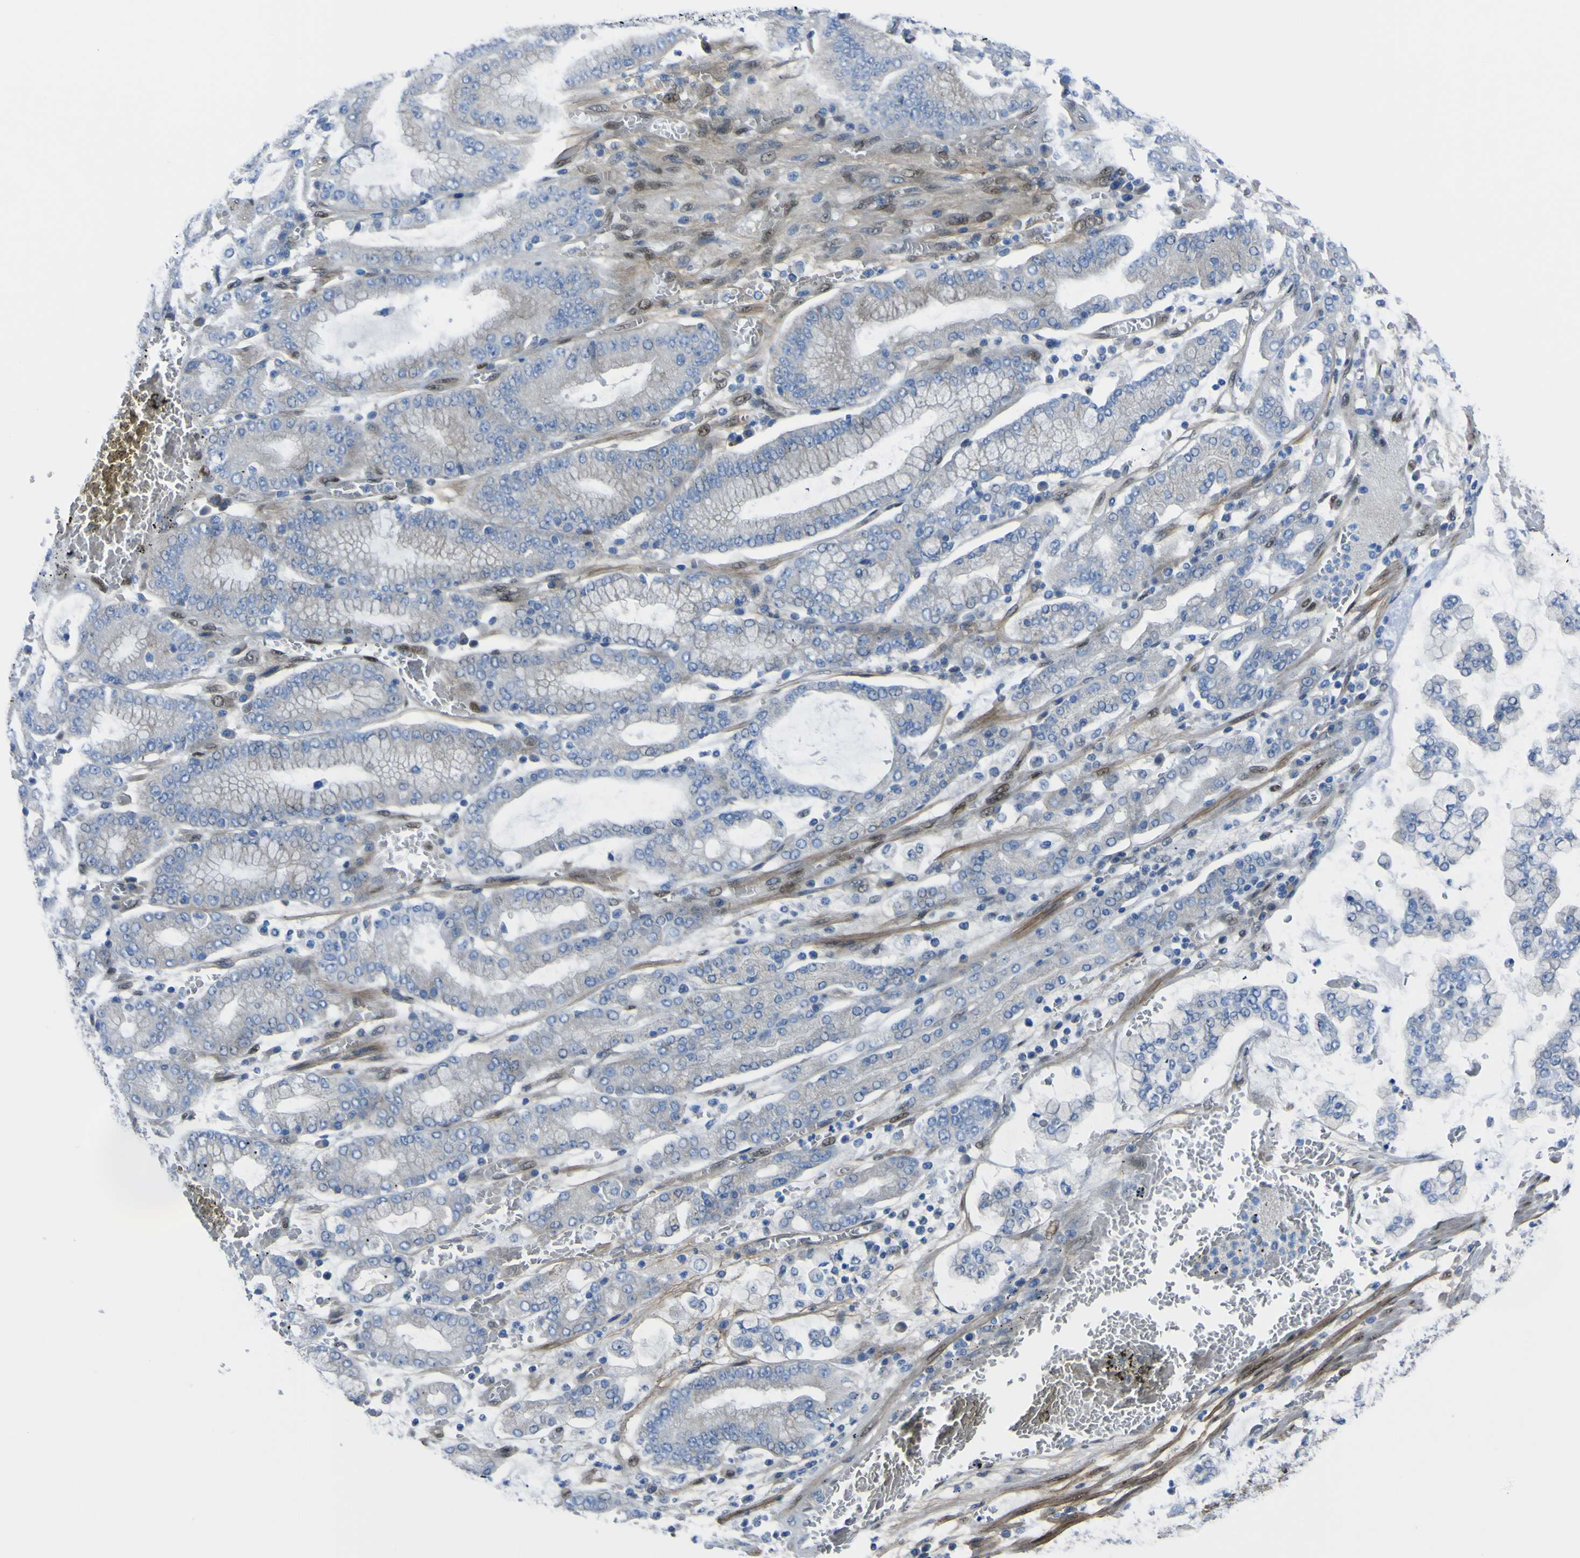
{"staining": {"intensity": "negative", "quantity": "none", "location": "none"}, "tissue": "stomach cancer", "cell_type": "Tumor cells", "image_type": "cancer", "snomed": [{"axis": "morphology", "description": "Adenocarcinoma, NOS"}, {"axis": "topography", "description": "Stomach"}], "caption": "Tumor cells are negative for protein expression in human adenocarcinoma (stomach). (Stains: DAB (3,3'-diaminobenzidine) immunohistochemistry (IHC) with hematoxylin counter stain, Microscopy: brightfield microscopy at high magnification).", "gene": "LRRN1", "patient": {"sex": "male", "age": 76}}